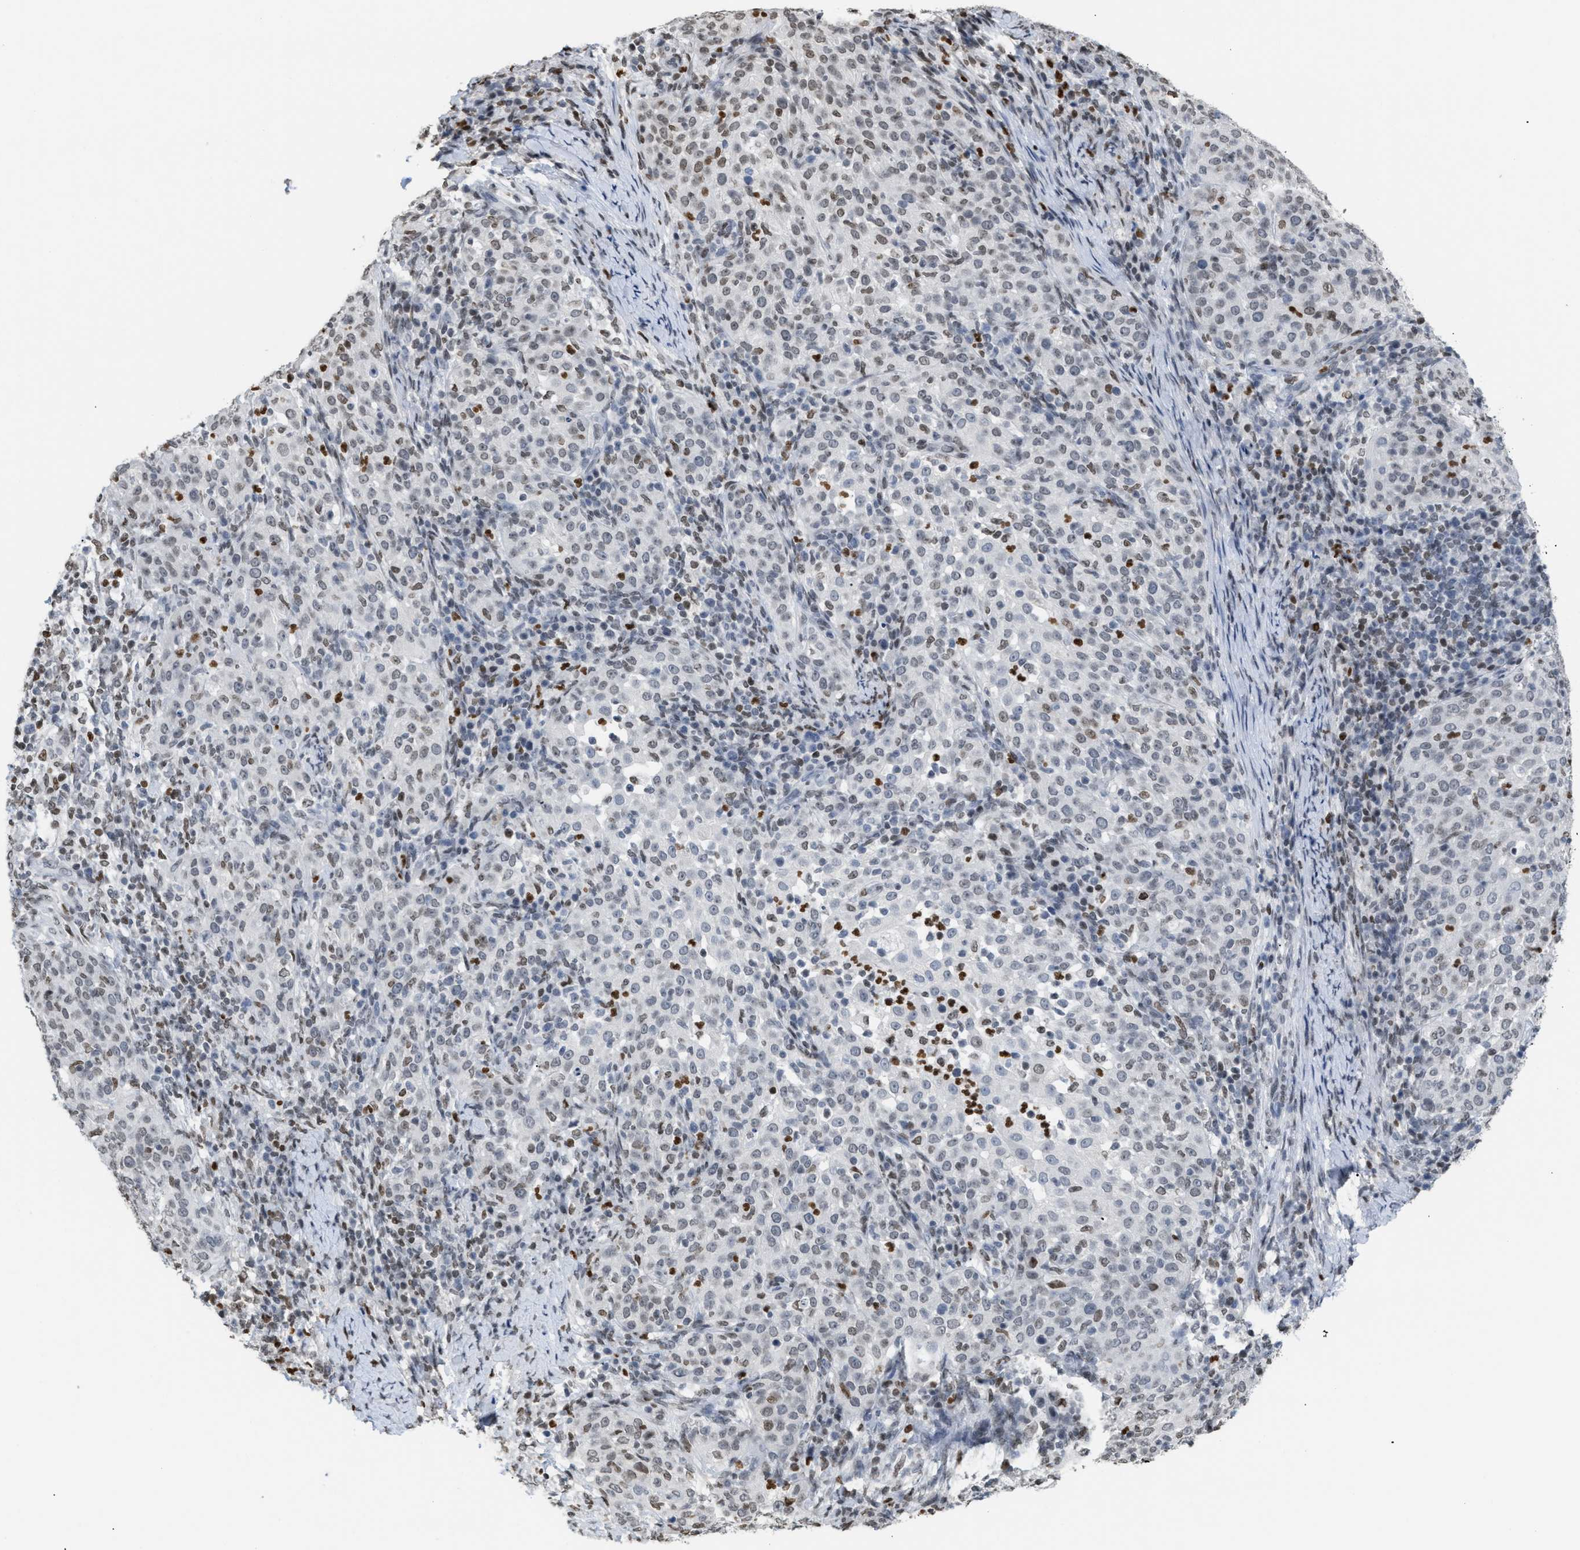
{"staining": {"intensity": "weak", "quantity": ">75%", "location": "nuclear"}, "tissue": "cervical cancer", "cell_type": "Tumor cells", "image_type": "cancer", "snomed": [{"axis": "morphology", "description": "Squamous cell carcinoma, NOS"}, {"axis": "topography", "description": "Cervix"}], "caption": "IHC photomicrograph of neoplastic tissue: squamous cell carcinoma (cervical) stained using immunohistochemistry reveals low levels of weak protein expression localized specifically in the nuclear of tumor cells, appearing as a nuclear brown color.", "gene": "HMGN2", "patient": {"sex": "female", "age": 51}}